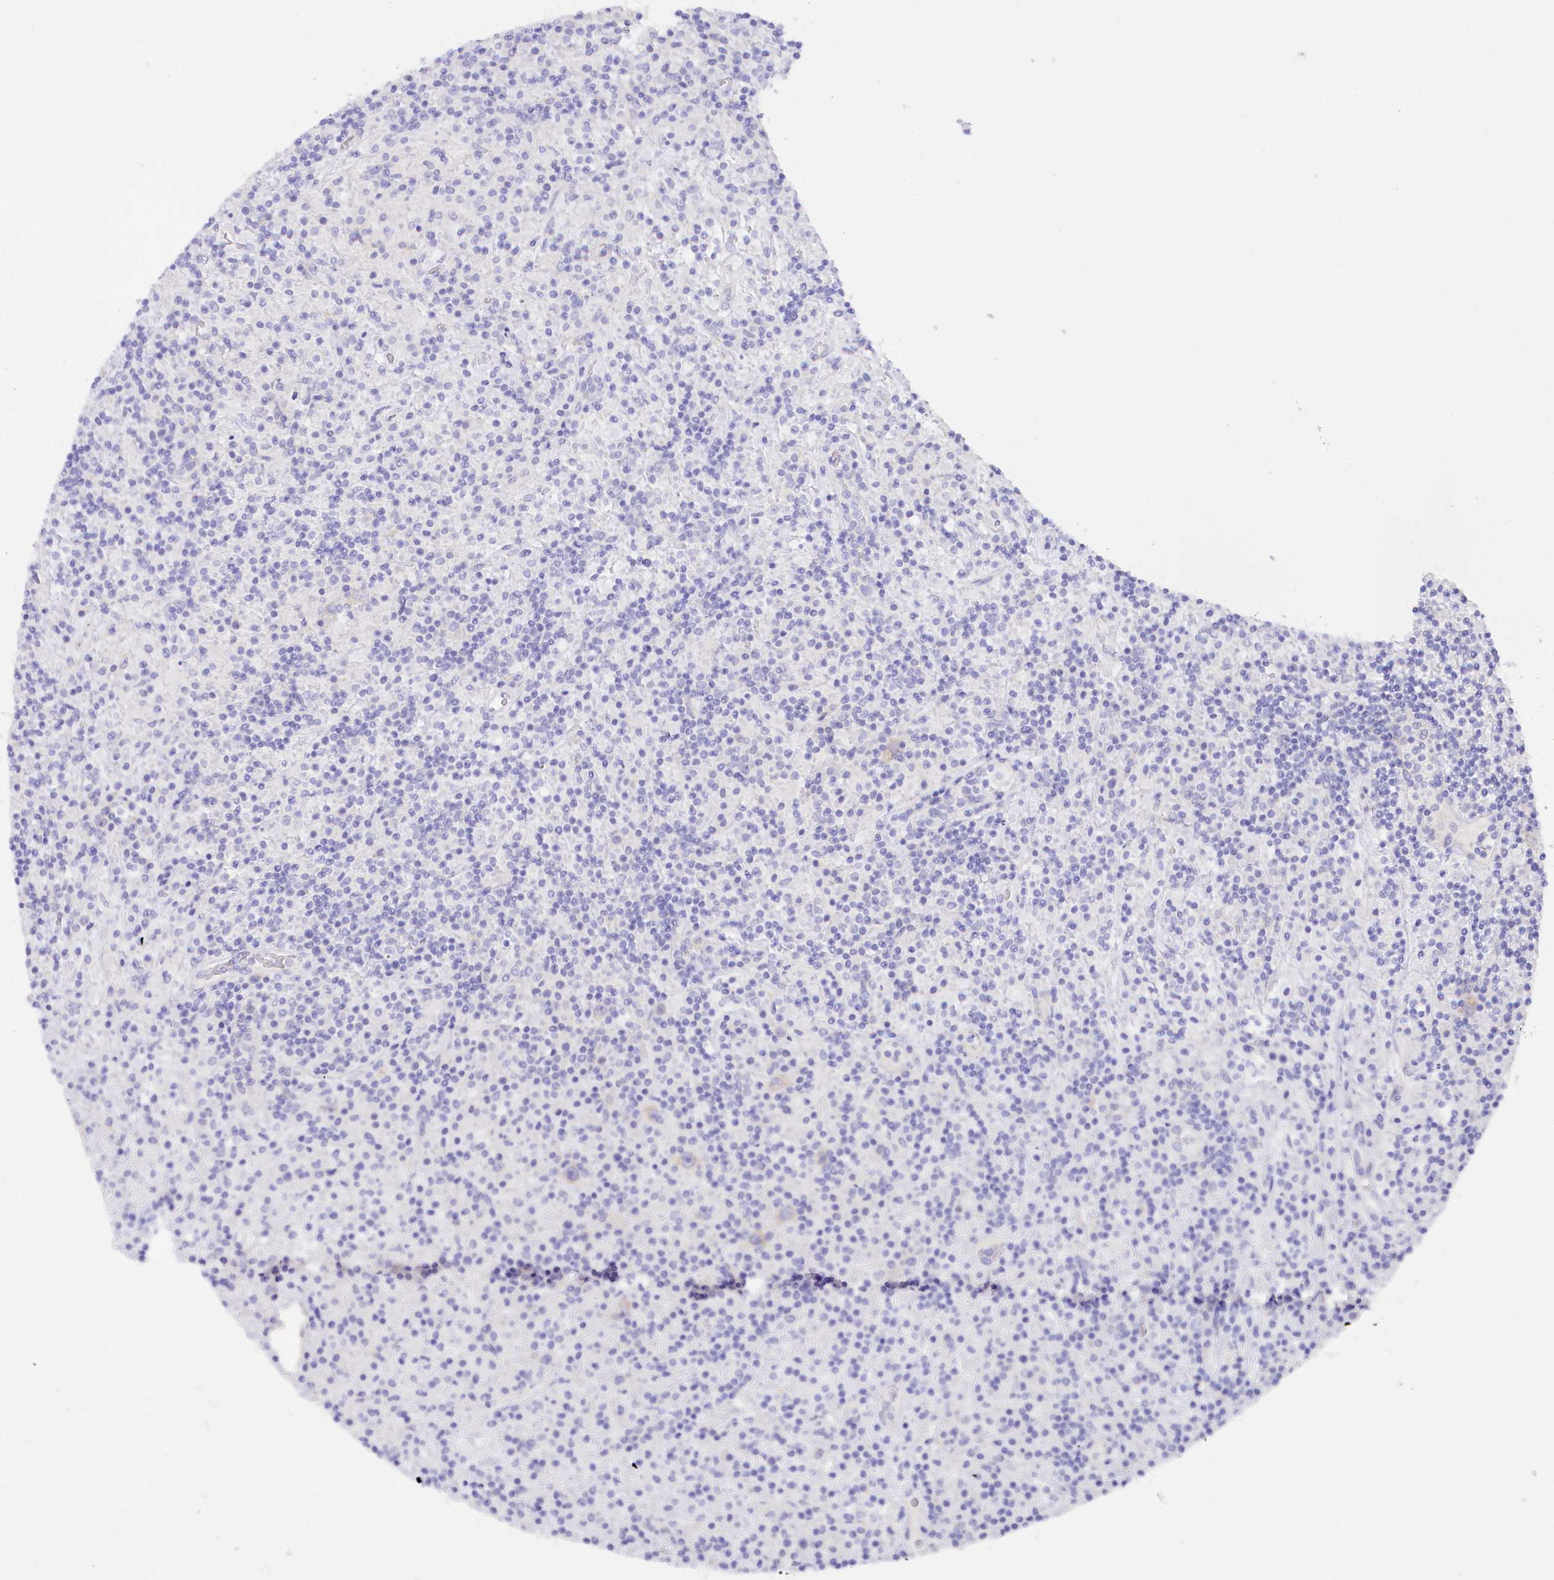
{"staining": {"intensity": "negative", "quantity": "none", "location": "none"}, "tissue": "lymphoma", "cell_type": "Tumor cells", "image_type": "cancer", "snomed": [{"axis": "morphology", "description": "Hodgkin's disease, NOS"}, {"axis": "topography", "description": "Lymph node"}], "caption": "IHC of human Hodgkin's disease reveals no positivity in tumor cells. (Immunohistochemistry, brightfield microscopy, high magnification).", "gene": "CSN3", "patient": {"sex": "male", "age": 70}}